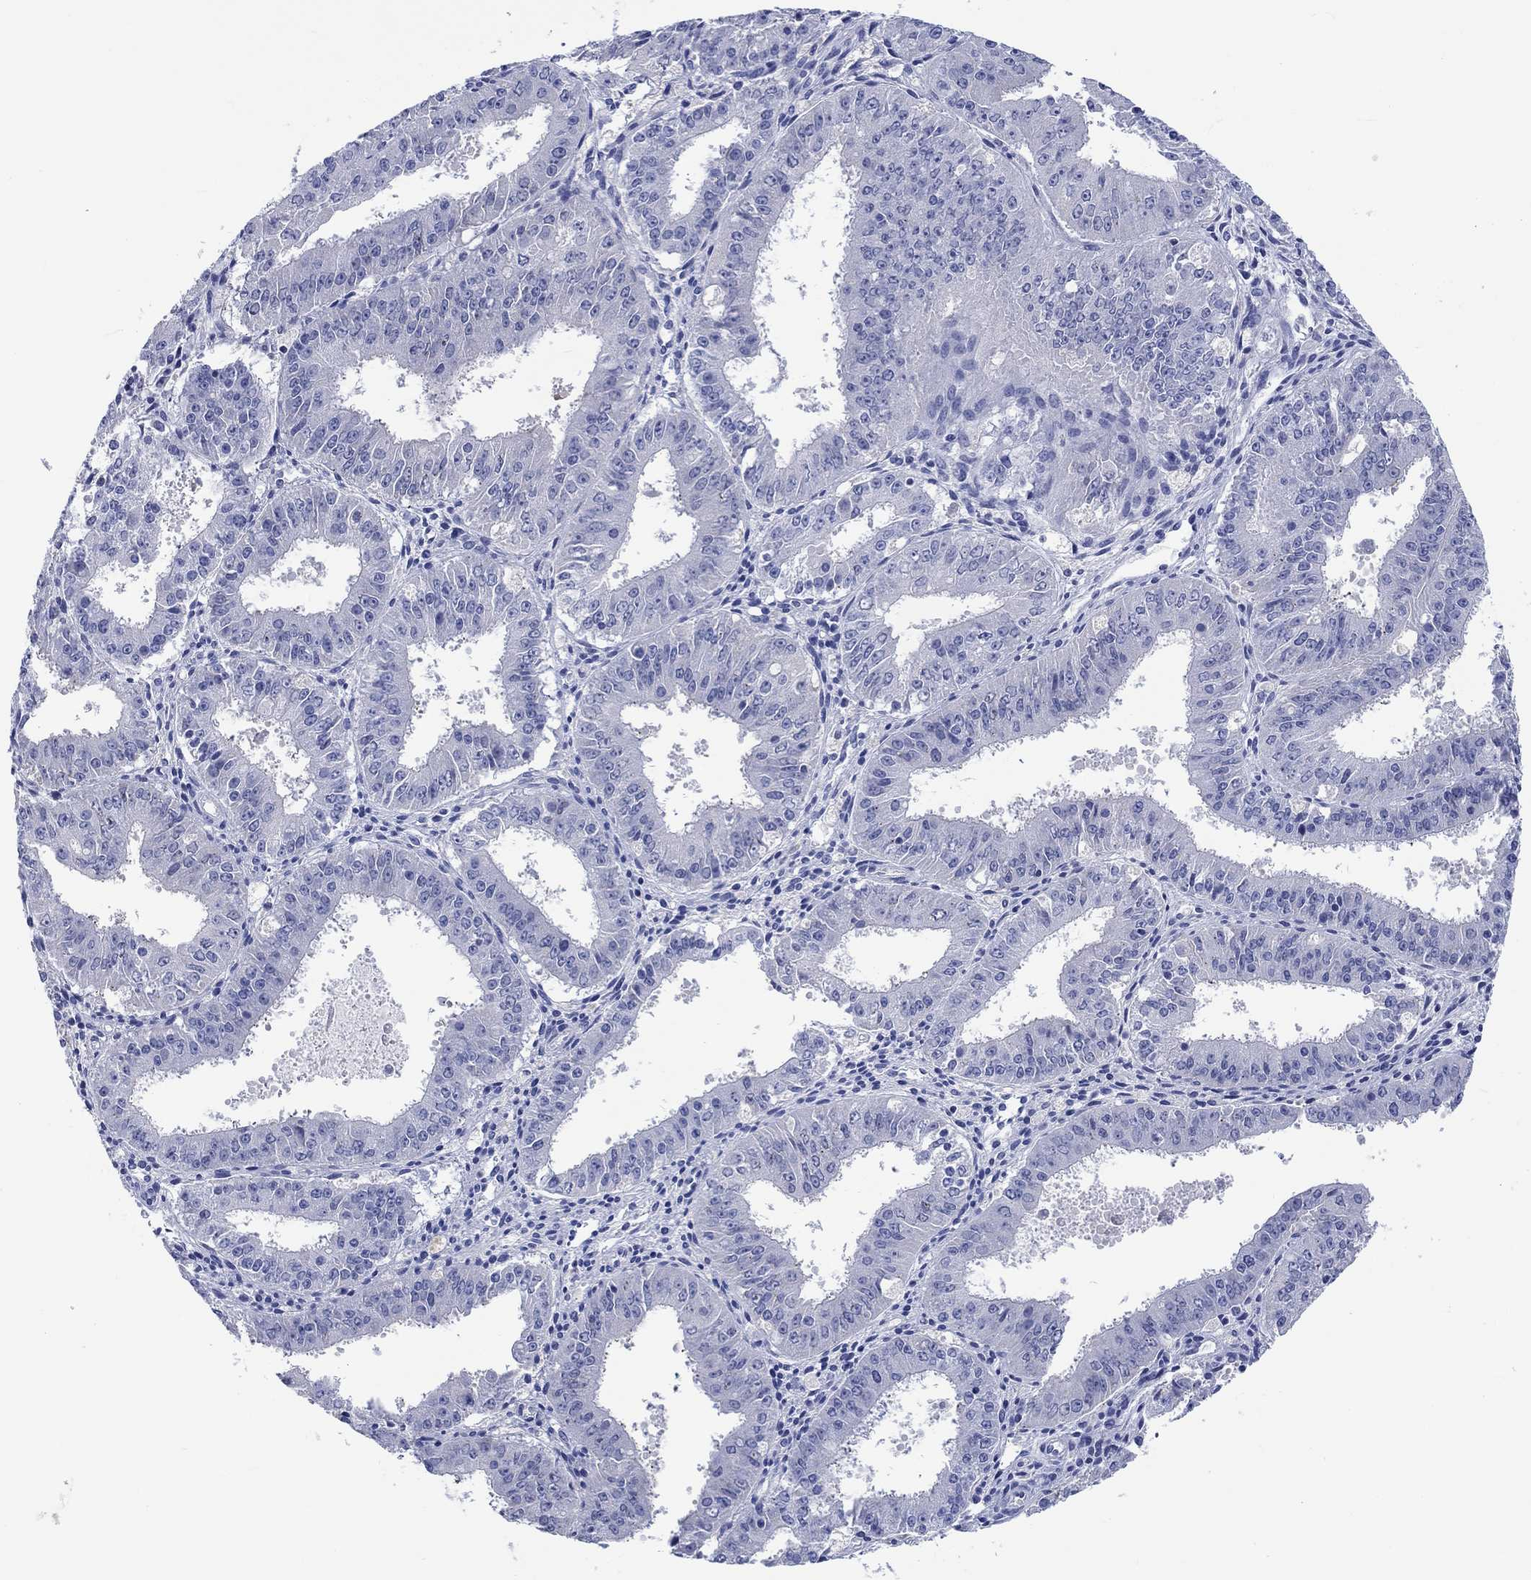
{"staining": {"intensity": "negative", "quantity": "none", "location": "none"}, "tissue": "ovarian cancer", "cell_type": "Tumor cells", "image_type": "cancer", "snomed": [{"axis": "morphology", "description": "Carcinoma, endometroid"}, {"axis": "topography", "description": "Ovary"}], "caption": "Tumor cells are negative for protein expression in human ovarian cancer. (Brightfield microscopy of DAB (3,3'-diaminobenzidine) immunohistochemistry (IHC) at high magnification).", "gene": "TOMM20L", "patient": {"sex": "female", "age": 42}}